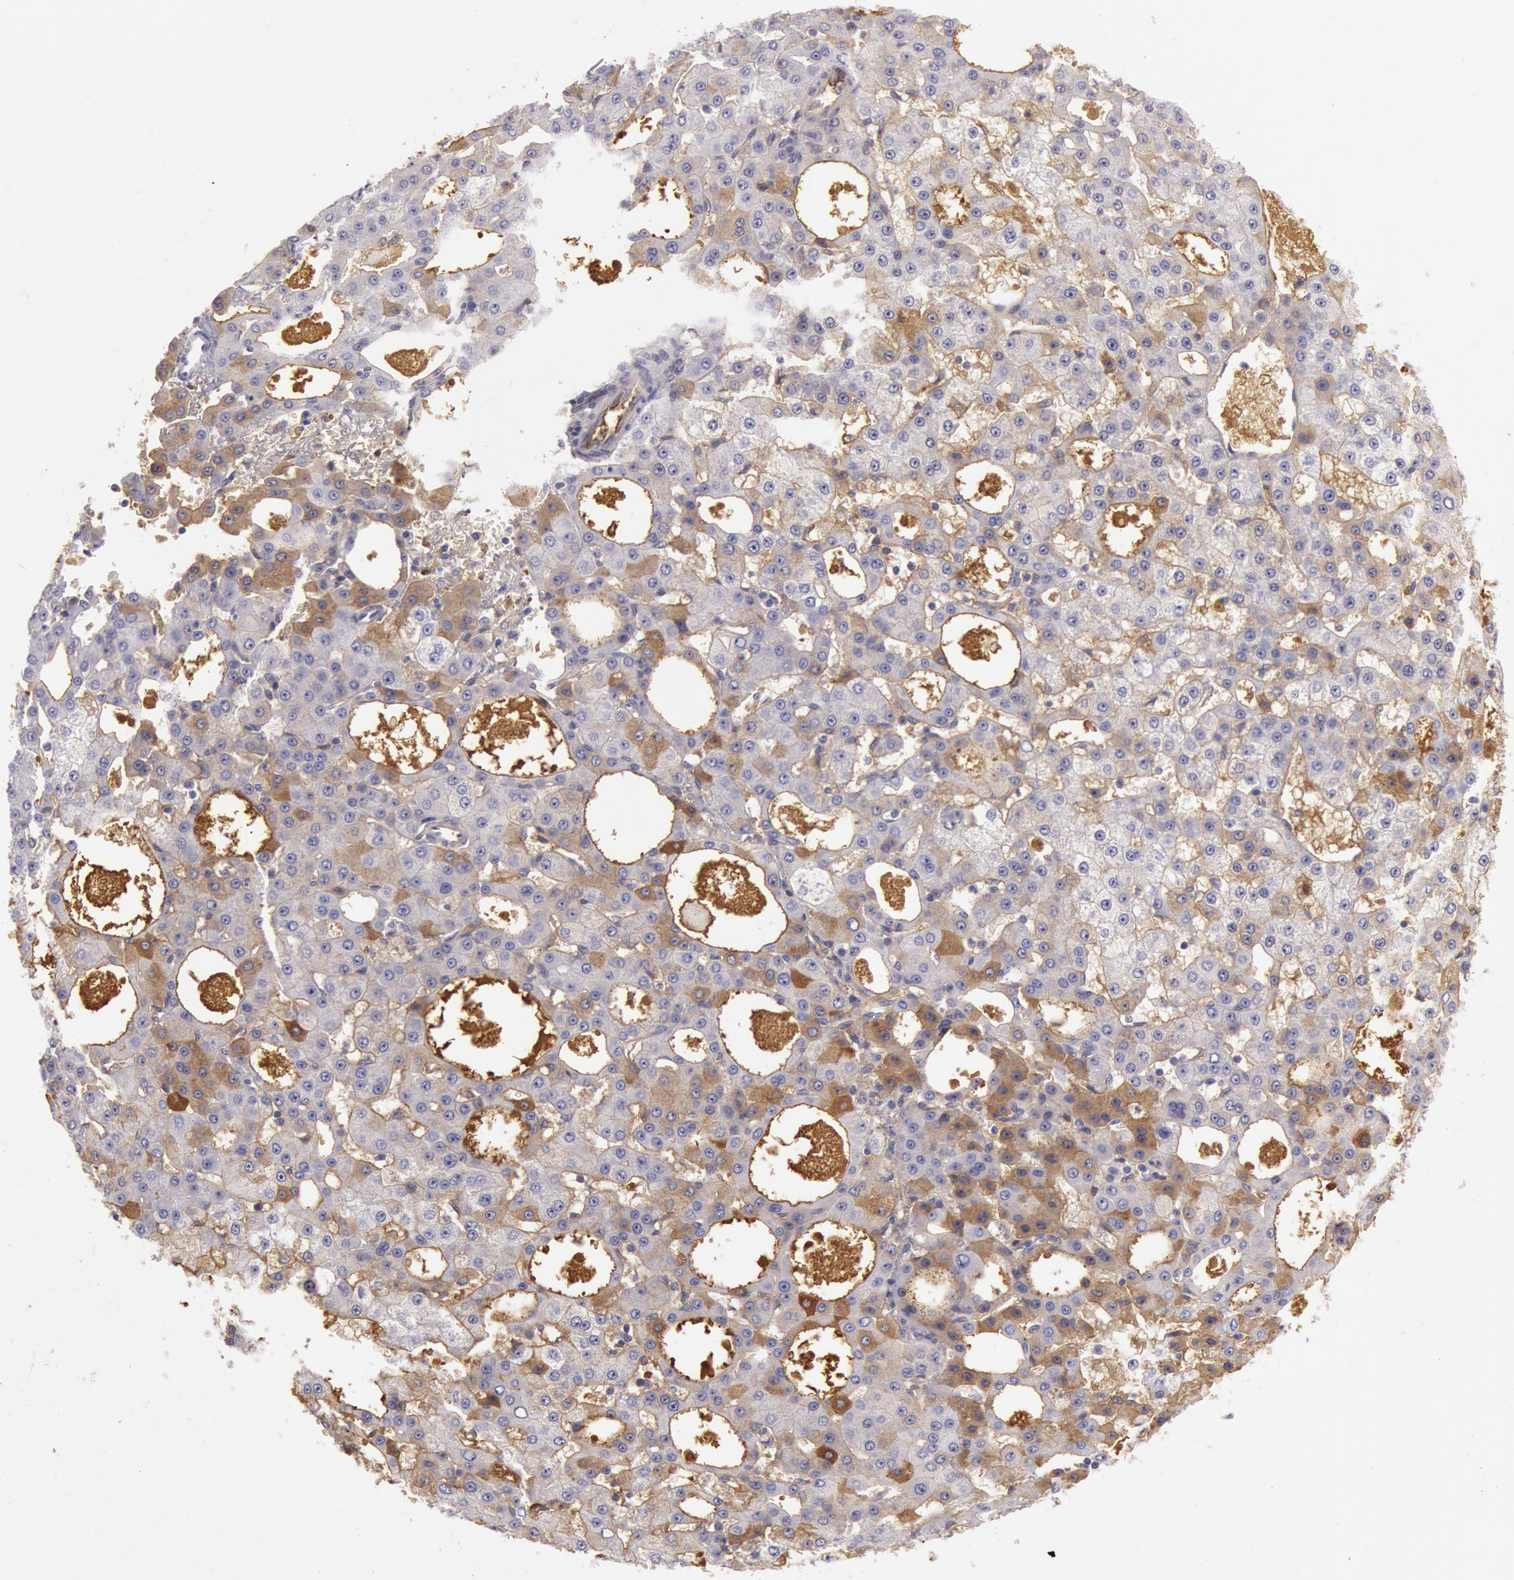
{"staining": {"intensity": "moderate", "quantity": "25%-75%", "location": "cytoplasmic/membranous"}, "tissue": "liver cancer", "cell_type": "Tumor cells", "image_type": "cancer", "snomed": [{"axis": "morphology", "description": "Carcinoma, Hepatocellular, NOS"}, {"axis": "topography", "description": "Liver"}], "caption": "Moderate cytoplasmic/membranous staining is identified in about 25%-75% of tumor cells in liver cancer (hepatocellular carcinoma). Immunohistochemistry (ihc) stains the protein in brown and the nuclei are stained blue.", "gene": "IGHG1", "patient": {"sex": "male", "age": 47}}